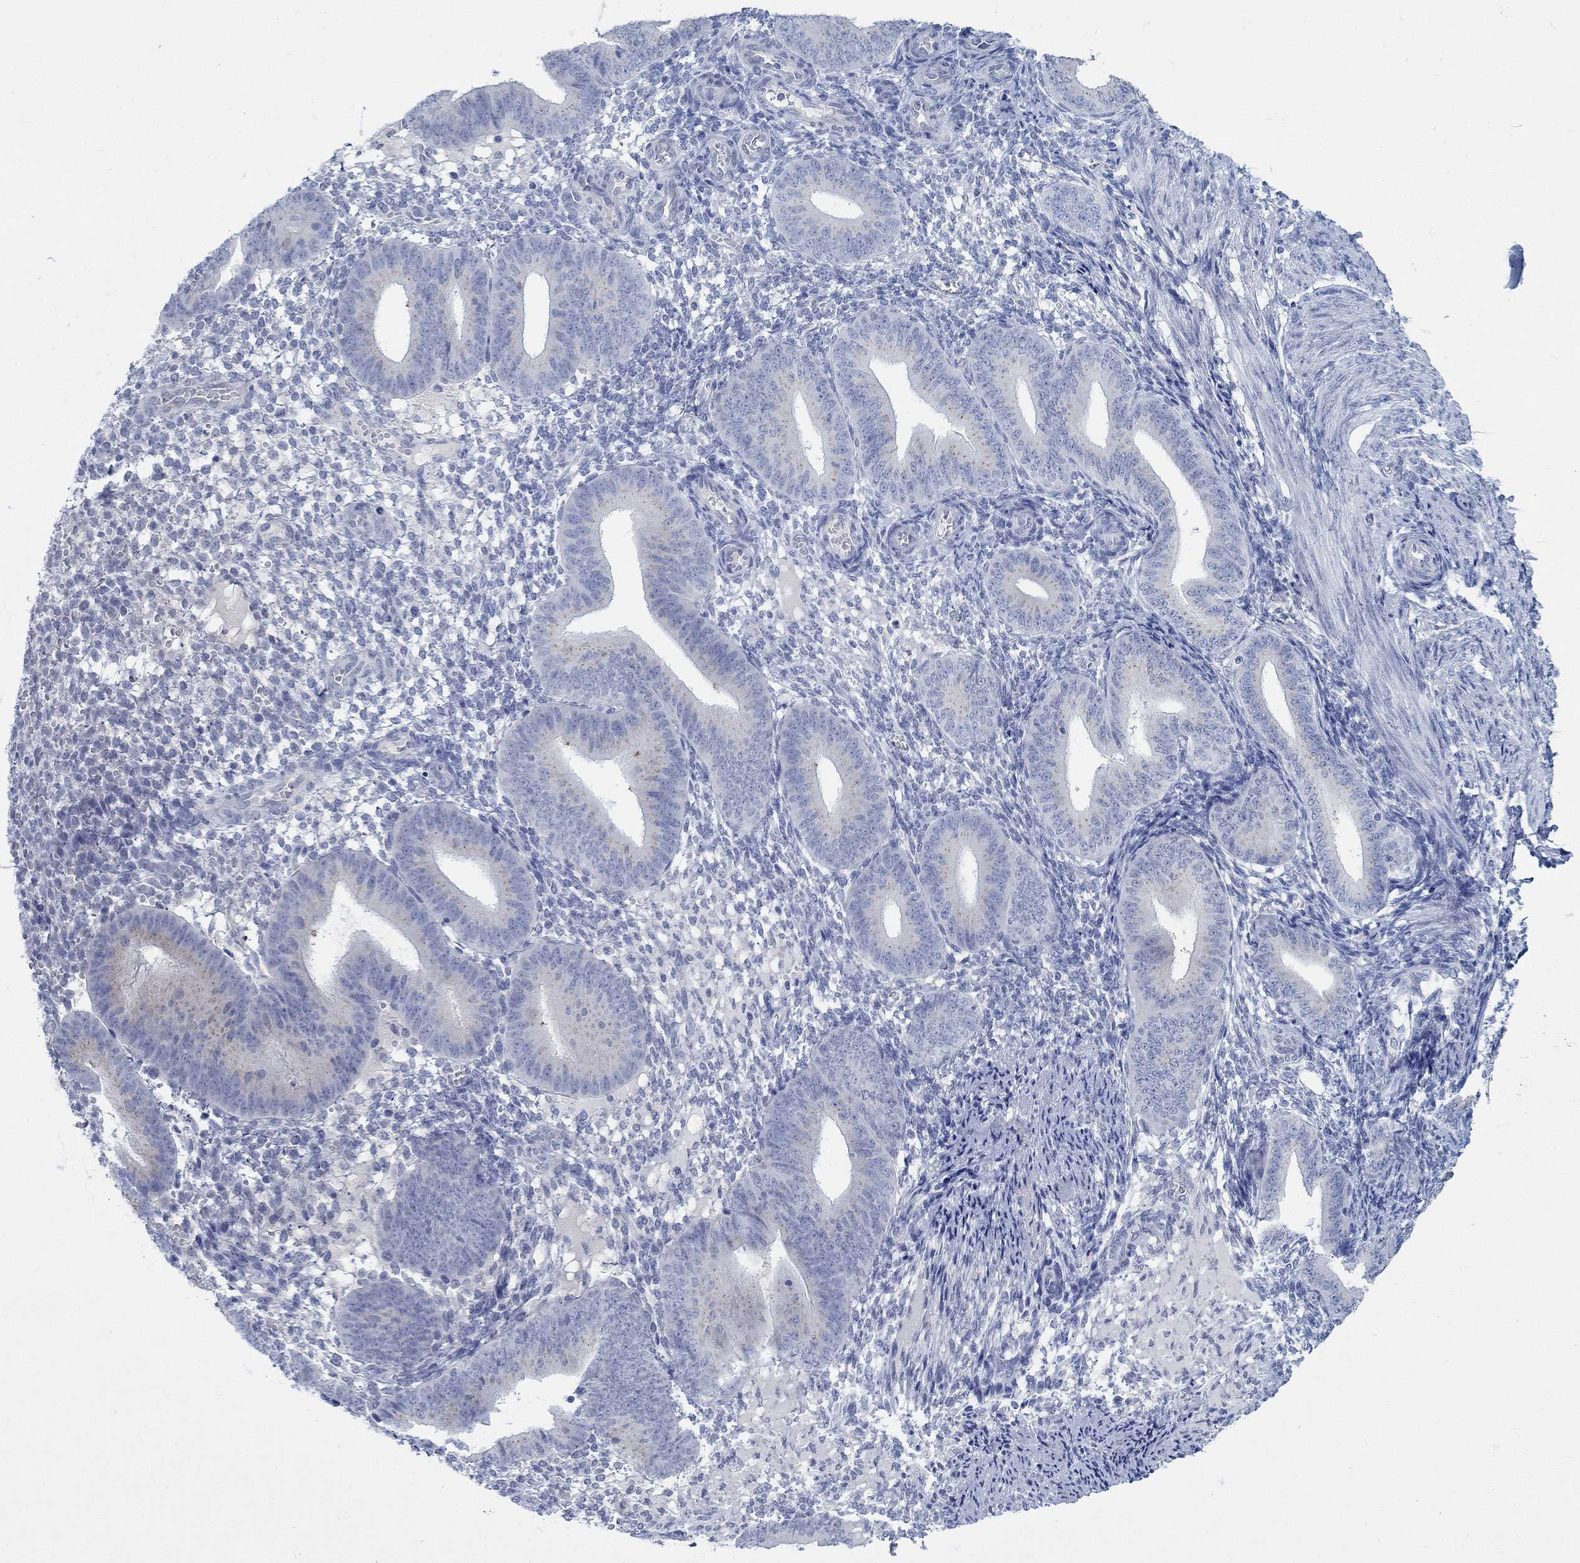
{"staining": {"intensity": "negative", "quantity": "none", "location": "none"}, "tissue": "endometrium", "cell_type": "Cells in endometrial stroma", "image_type": "normal", "snomed": [{"axis": "morphology", "description": "Normal tissue, NOS"}, {"axis": "topography", "description": "Endometrium"}], "caption": "This is an immunohistochemistry (IHC) image of normal endometrium. There is no expression in cells in endometrial stroma.", "gene": "TEKT4", "patient": {"sex": "female", "age": 39}}